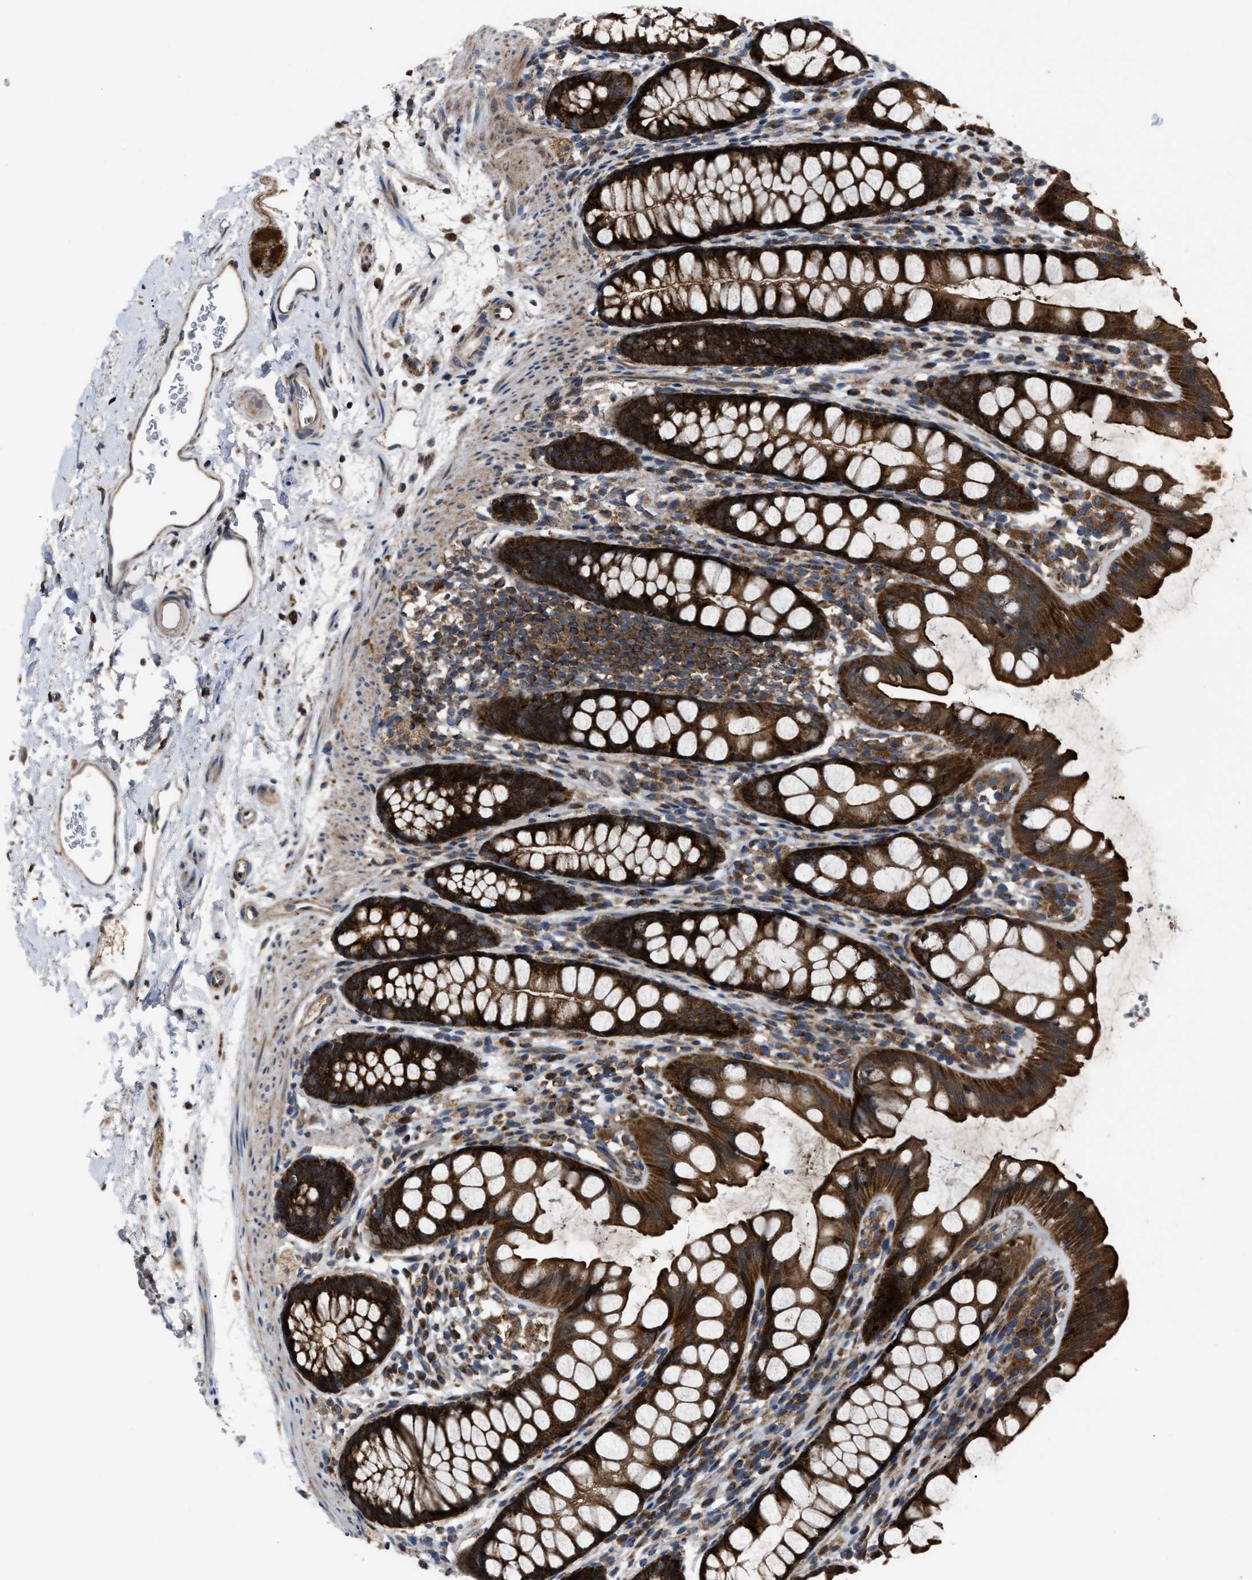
{"staining": {"intensity": "strong", "quantity": ">75%", "location": "cytoplasmic/membranous"}, "tissue": "rectum", "cell_type": "Glandular cells", "image_type": "normal", "snomed": [{"axis": "morphology", "description": "Normal tissue, NOS"}, {"axis": "topography", "description": "Rectum"}], "caption": "High-magnification brightfield microscopy of benign rectum stained with DAB (brown) and counterstained with hematoxylin (blue). glandular cells exhibit strong cytoplasmic/membranous expression is identified in about>75% of cells. (IHC, brightfield microscopy, high magnification).", "gene": "PASK", "patient": {"sex": "female", "age": 65}}